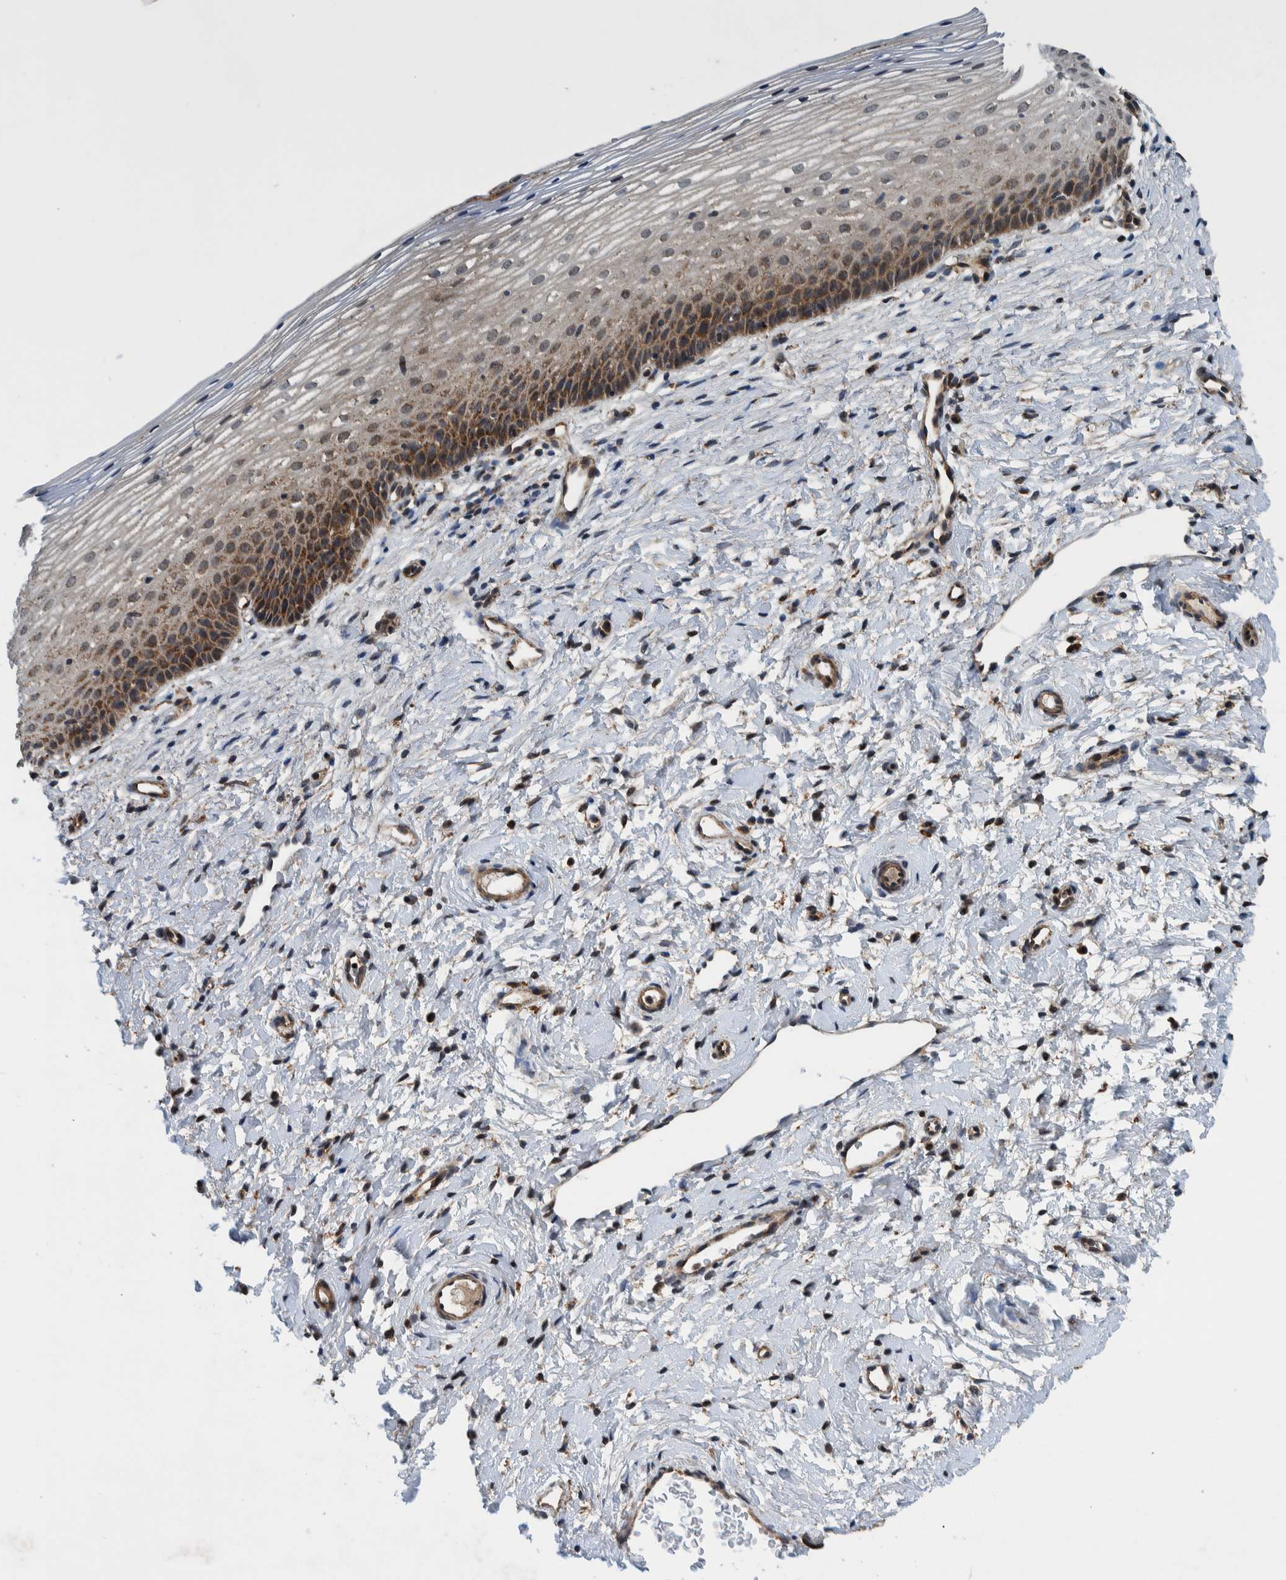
{"staining": {"intensity": "moderate", "quantity": ">75%", "location": "cytoplasmic/membranous"}, "tissue": "cervix", "cell_type": "Glandular cells", "image_type": "normal", "snomed": [{"axis": "morphology", "description": "Normal tissue, NOS"}, {"axis": "topography", "description": "Cervix"}], "caption": "Human cervix stained for a protein (brown) reveals moderate cytoplasmic/membranous positive positivity in approximately >75% of glandular cells.", "gene": "MRPS7", "patient": {"sex": "female", "age": 72}}